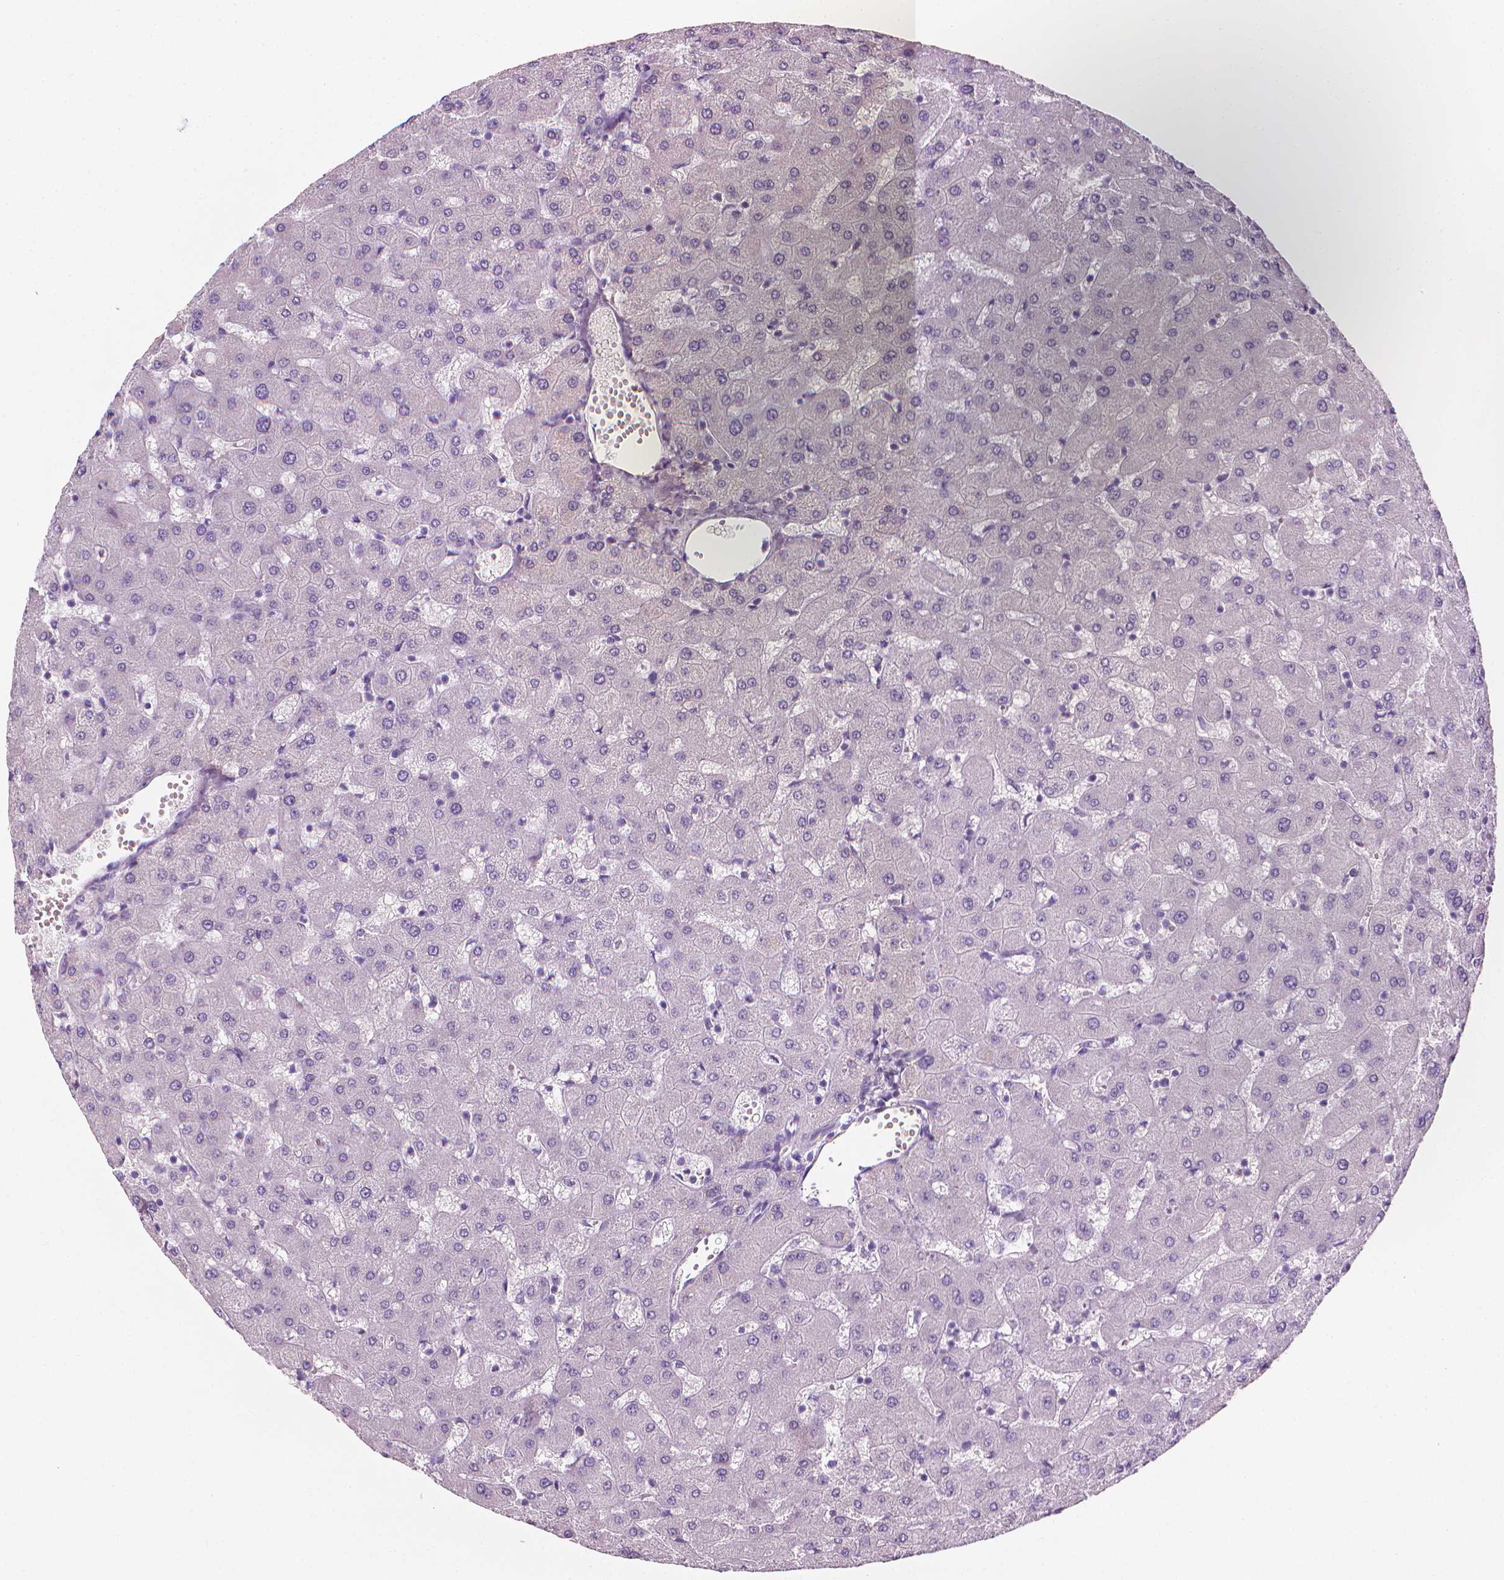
{"staining": {"intensity": "negative", "quantity": "none", "location": "none"}, "tissue": "liver", "cell_type": "Cholangiocytes", "image_type": "normal", "snomed": [{"axis": "morphology", "description": "Normal tissue, NOS"}, {"axis": "topography", "description": "Liver"}], "caption": "Liver was stained to show a protein in brown. There is no significant staining in cholangiocytes. (Immunohistochemistry, brightfield microscopy, high magnification).", "gene": "DCAF8L1", "patient": {"sex": "female", "age": 63}}